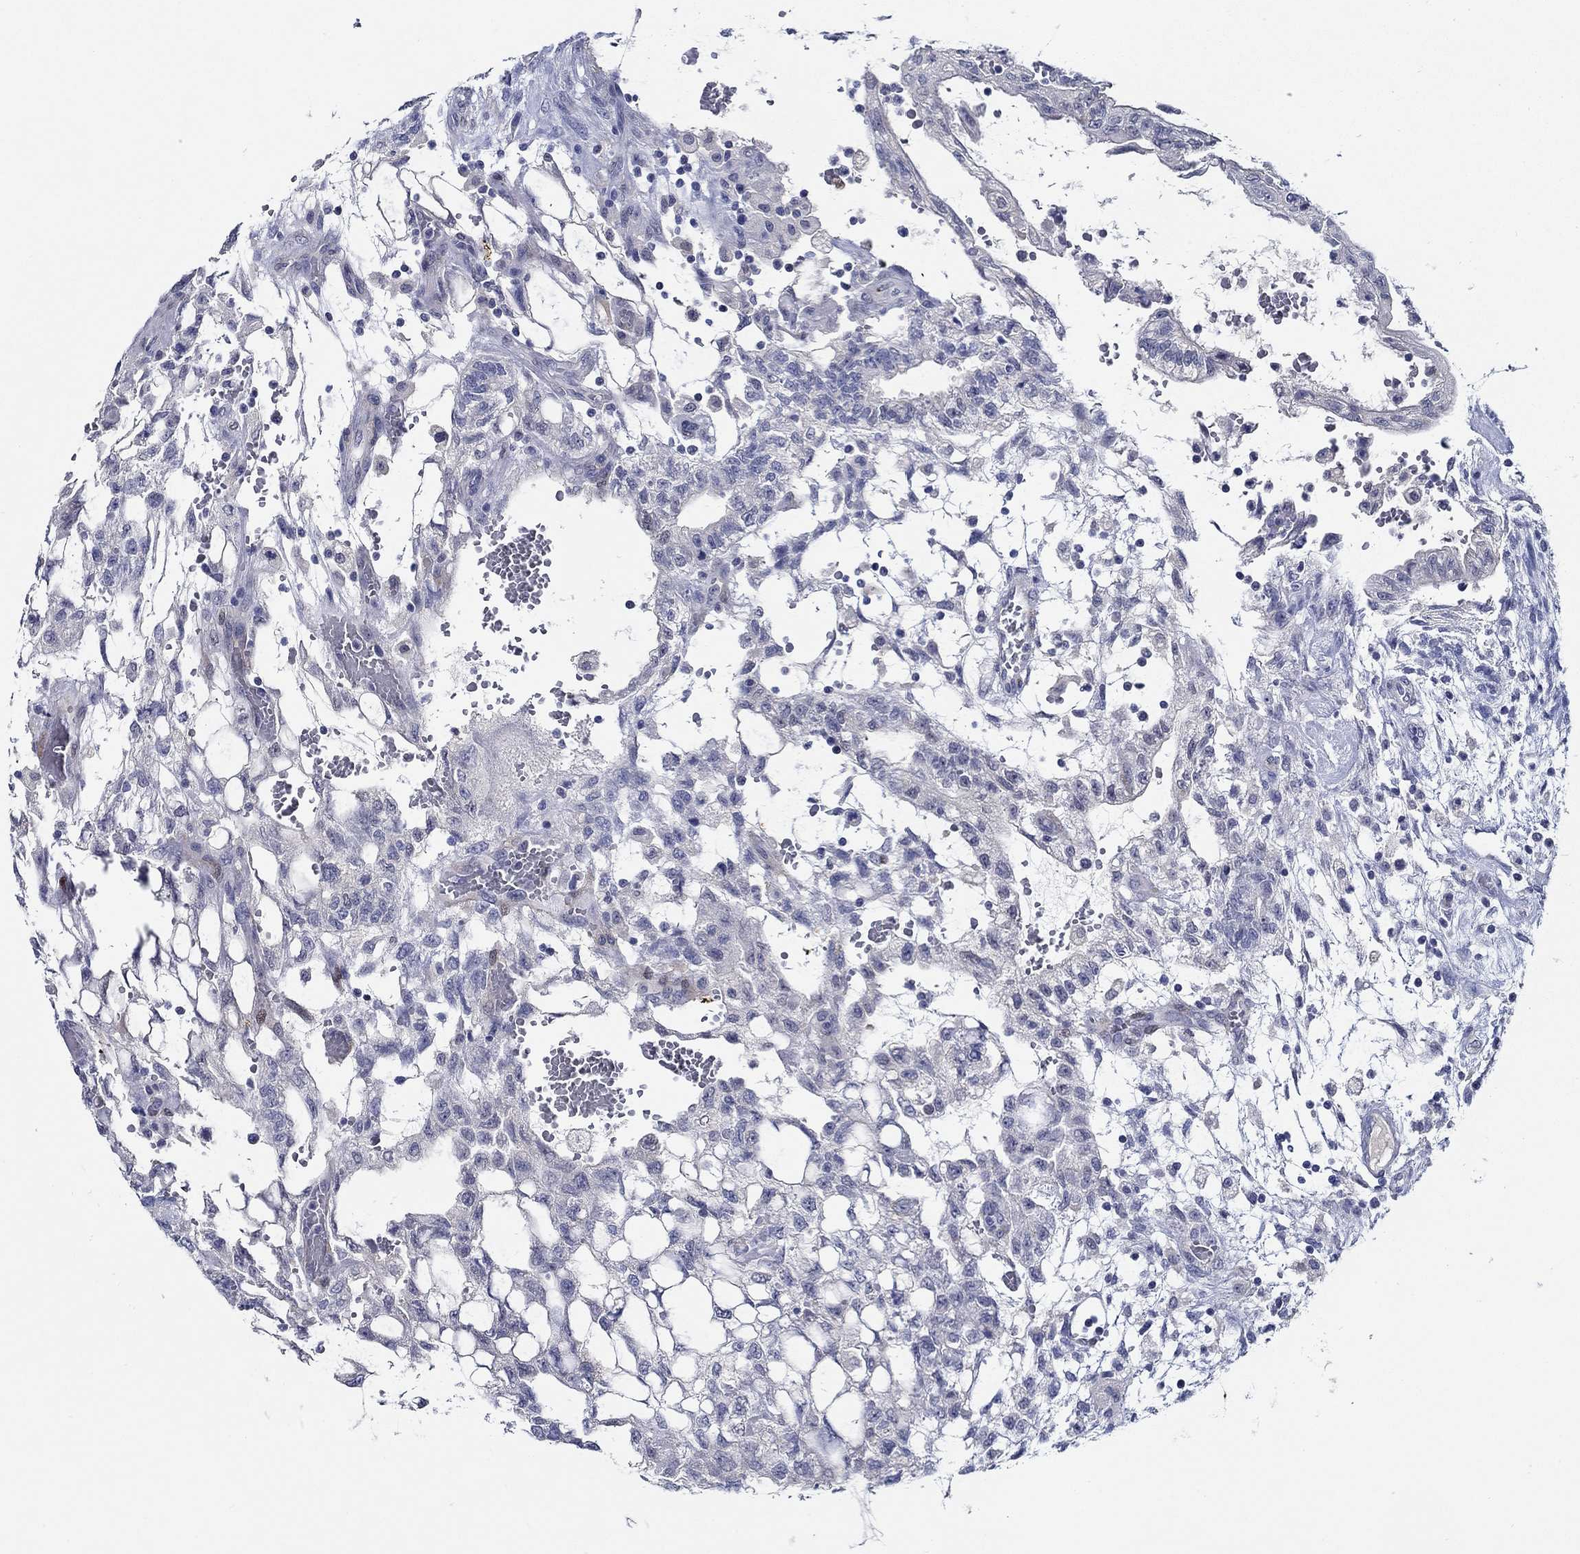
{"staining": {"intensity": "negative", "quantity": "none", "location": "none"}, "tissue": "testis cancer", "cell_type": "Tumor cells", "image_type": "cancer", "snomed": [{"axis": "morphology", "description": "Carcinoma, Embryonal, NOS"}, {"axis": "topography", "description": "Testis"}], "caption": "Protein analysis of testis cancer (embryonal carcinoma) displays no significant staining in tumor cells.", "gene": "MC2R", "patient": {"sex": "male", "age": 32}}